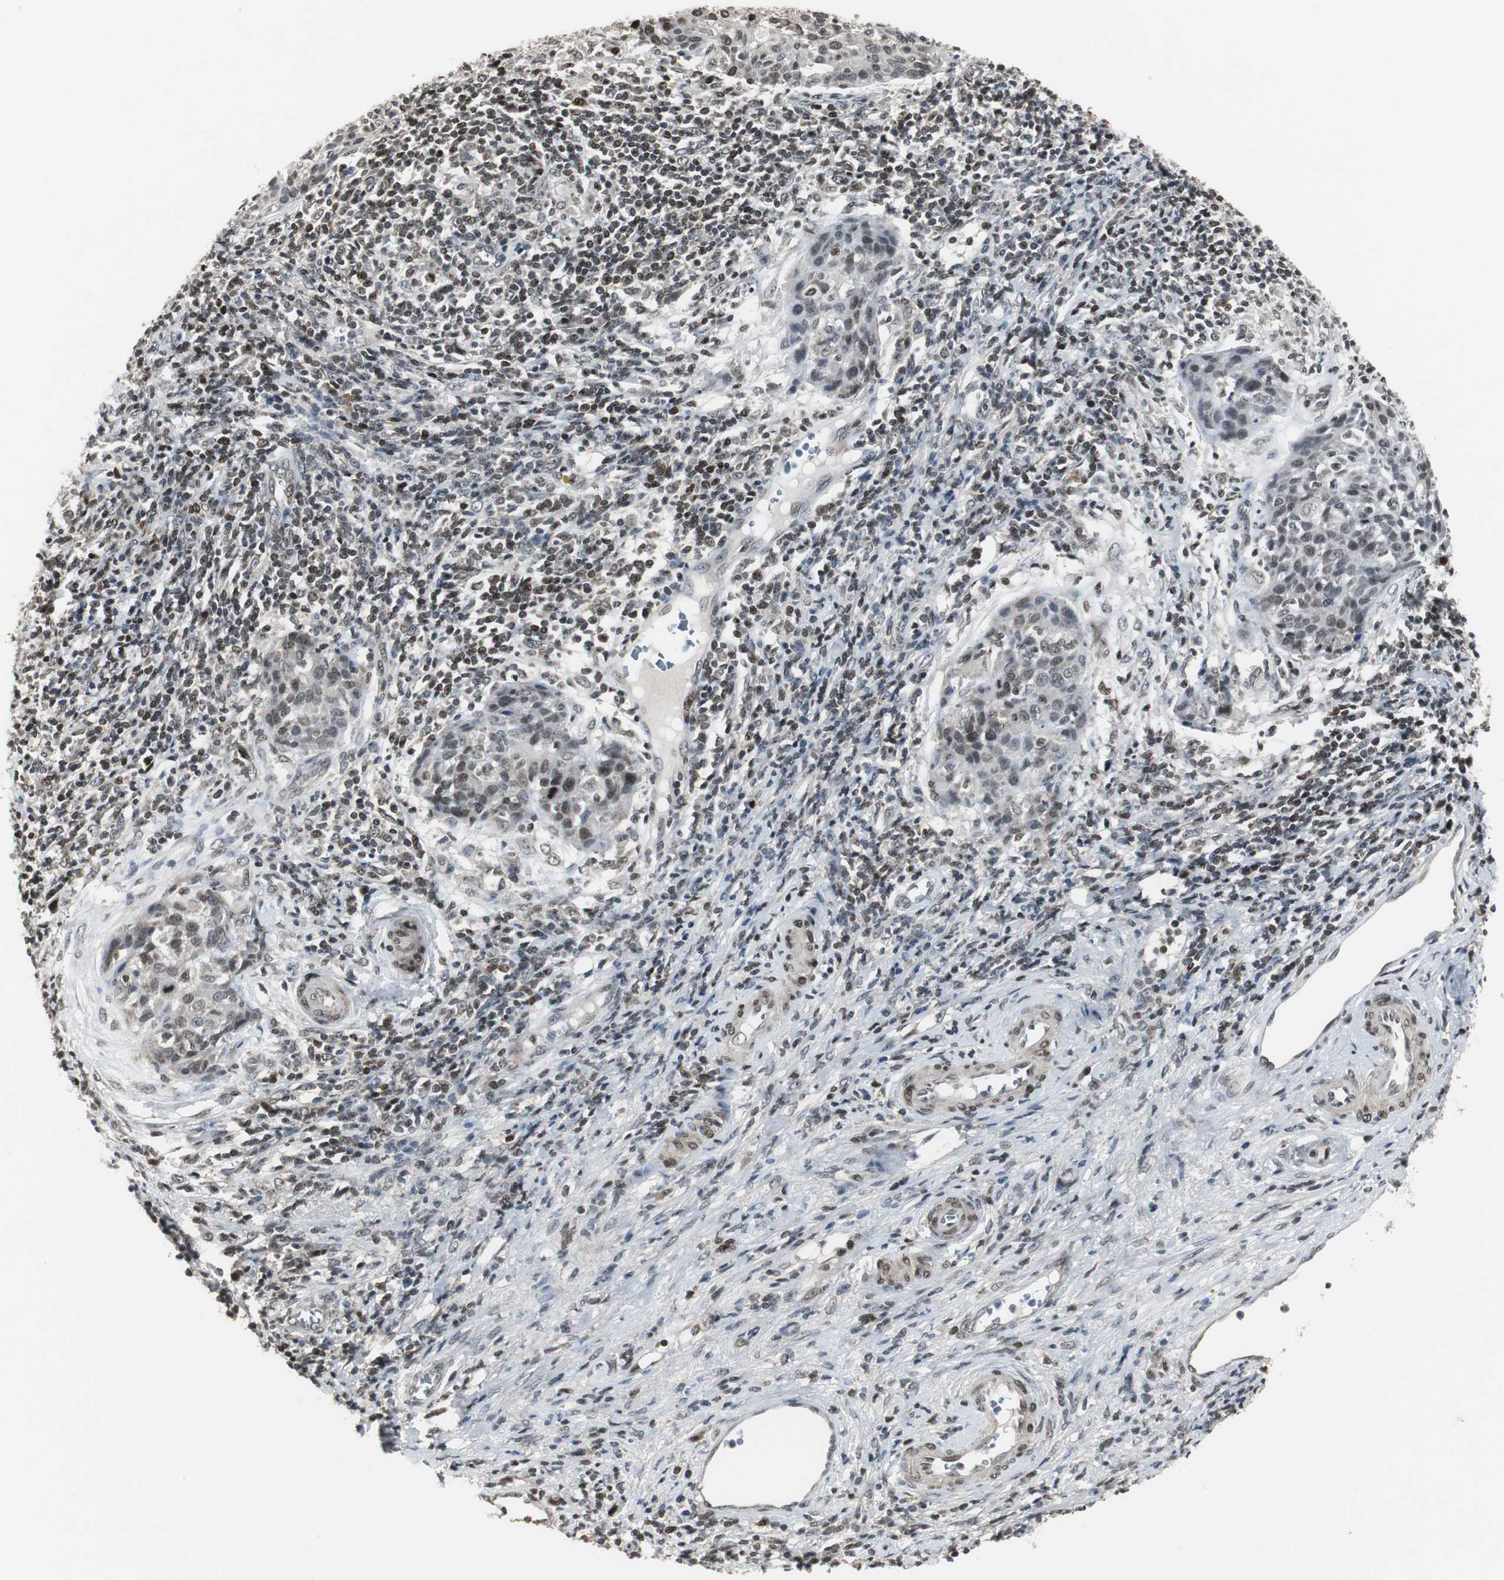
{"staining": {"intensity": "weak", "quantity": ">75%", "location": "nuclear"}, "tissue": "cervical cancer", "cell_type": "Tumor cells", "image_type": "cancer", "snomed": [{"axis": "morphology", "description": "Squamous cell carcinoma, NOS"}, {"axis": "topography", "description": "Cervix"}], "caption": "Immunohistochemical staining of cervical cancer reveals weak nuclear protein staining in about >75% of tumor cells.", "gene": "MPG", "patient": {"sex": "female", "age": 38}}